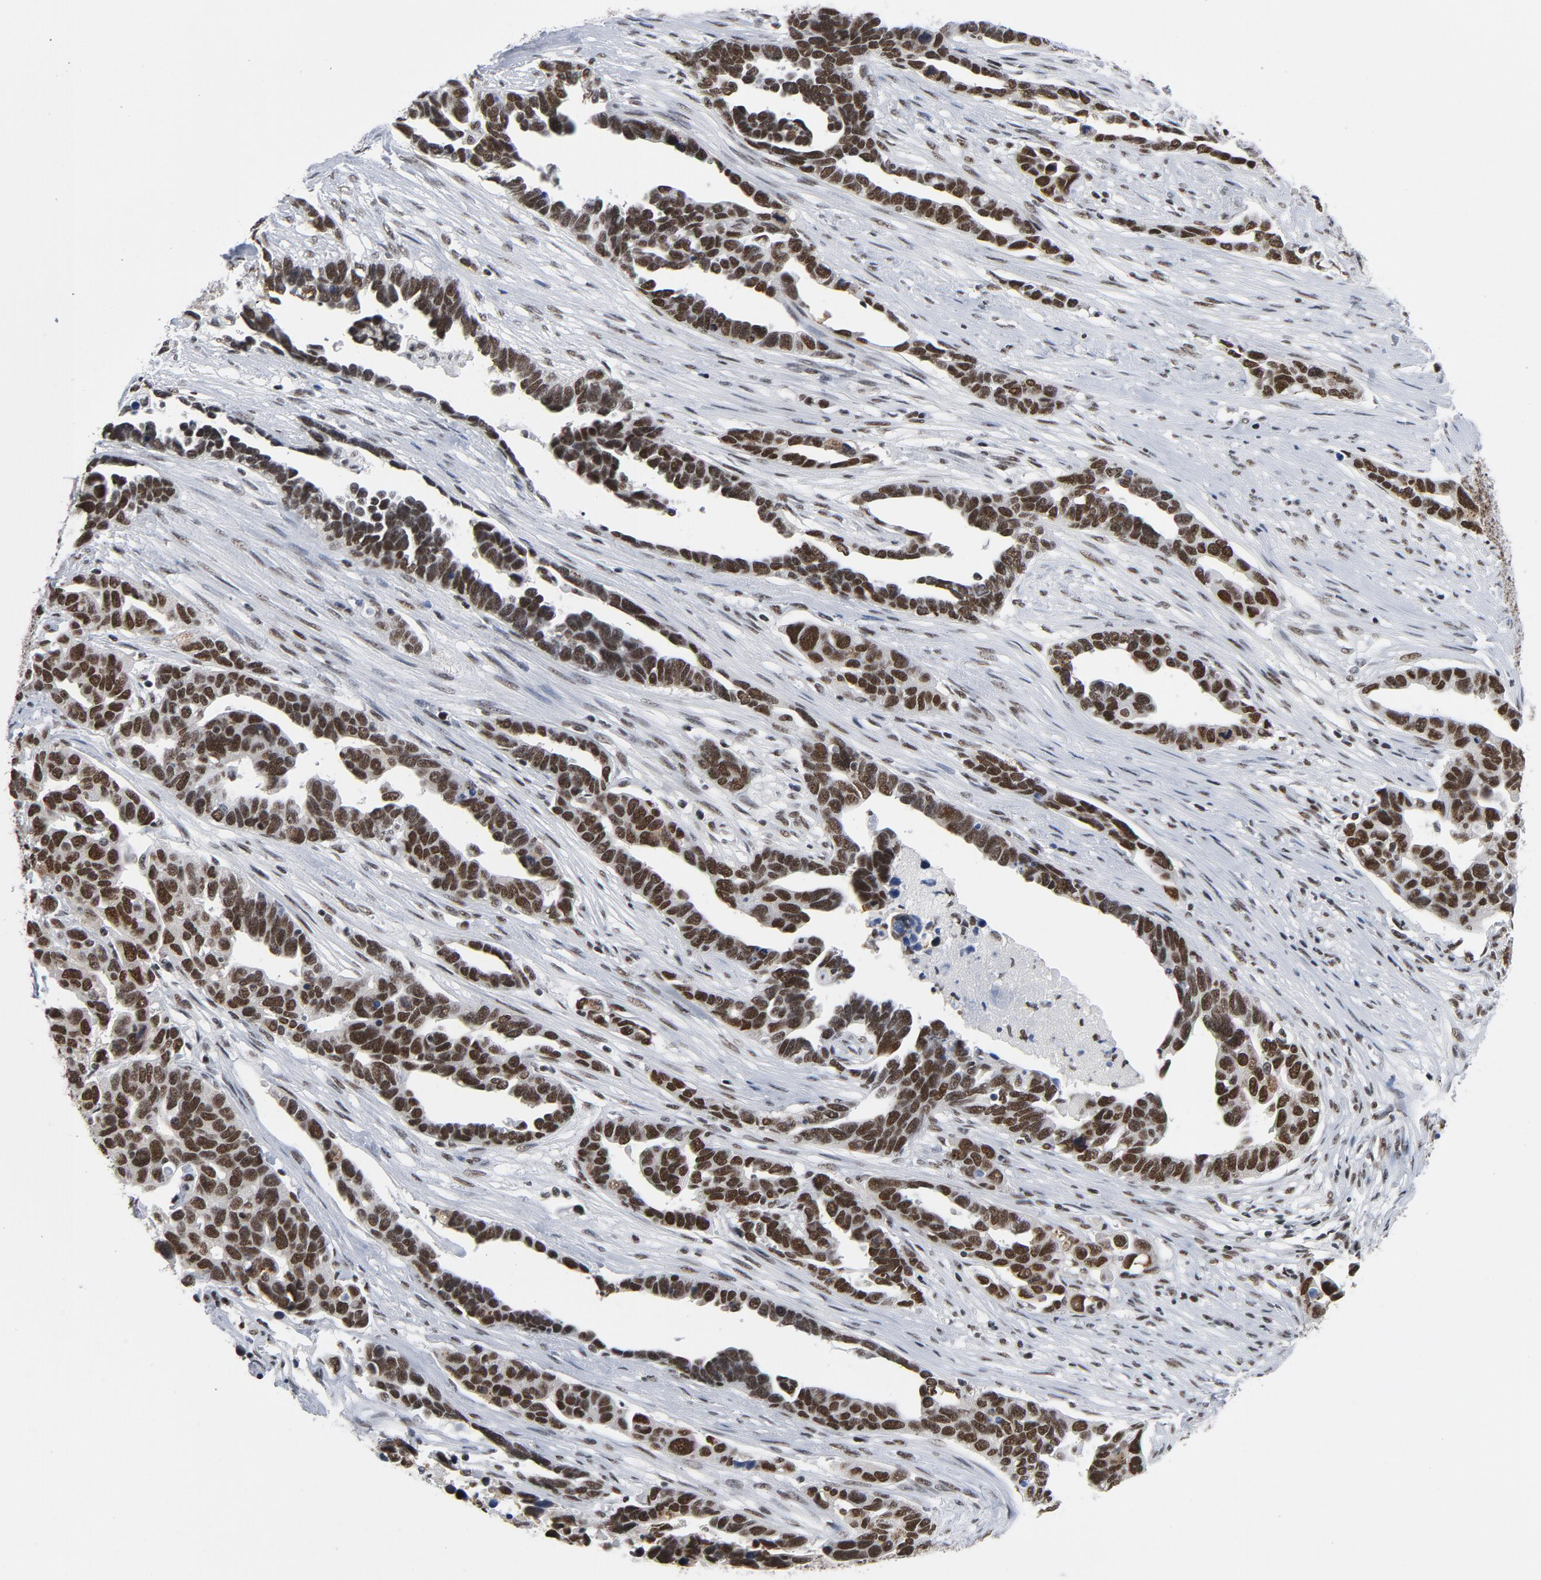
{"staining": {"intensity": "strong", "quantity": ">75%", "location": "nuclear"}, "tissue": "ovarian cancer", "cell_type": "Tumor cells", "image_type": "cancer", "snomed": [{"axis": "morphology", "description": "Cystadenocarcinoma, serous, NOS"}, {"axis": "topography", "description": "Ovary"}], "caption": "Immunohistochemical staining of human serous cystadenocarcinoma (ovarian) shows high levels of strong nuclear positivity in approximately >75% of tumor cells.", "gene": "CSTF2", "patient": {"sex": "female", "age": 54}}